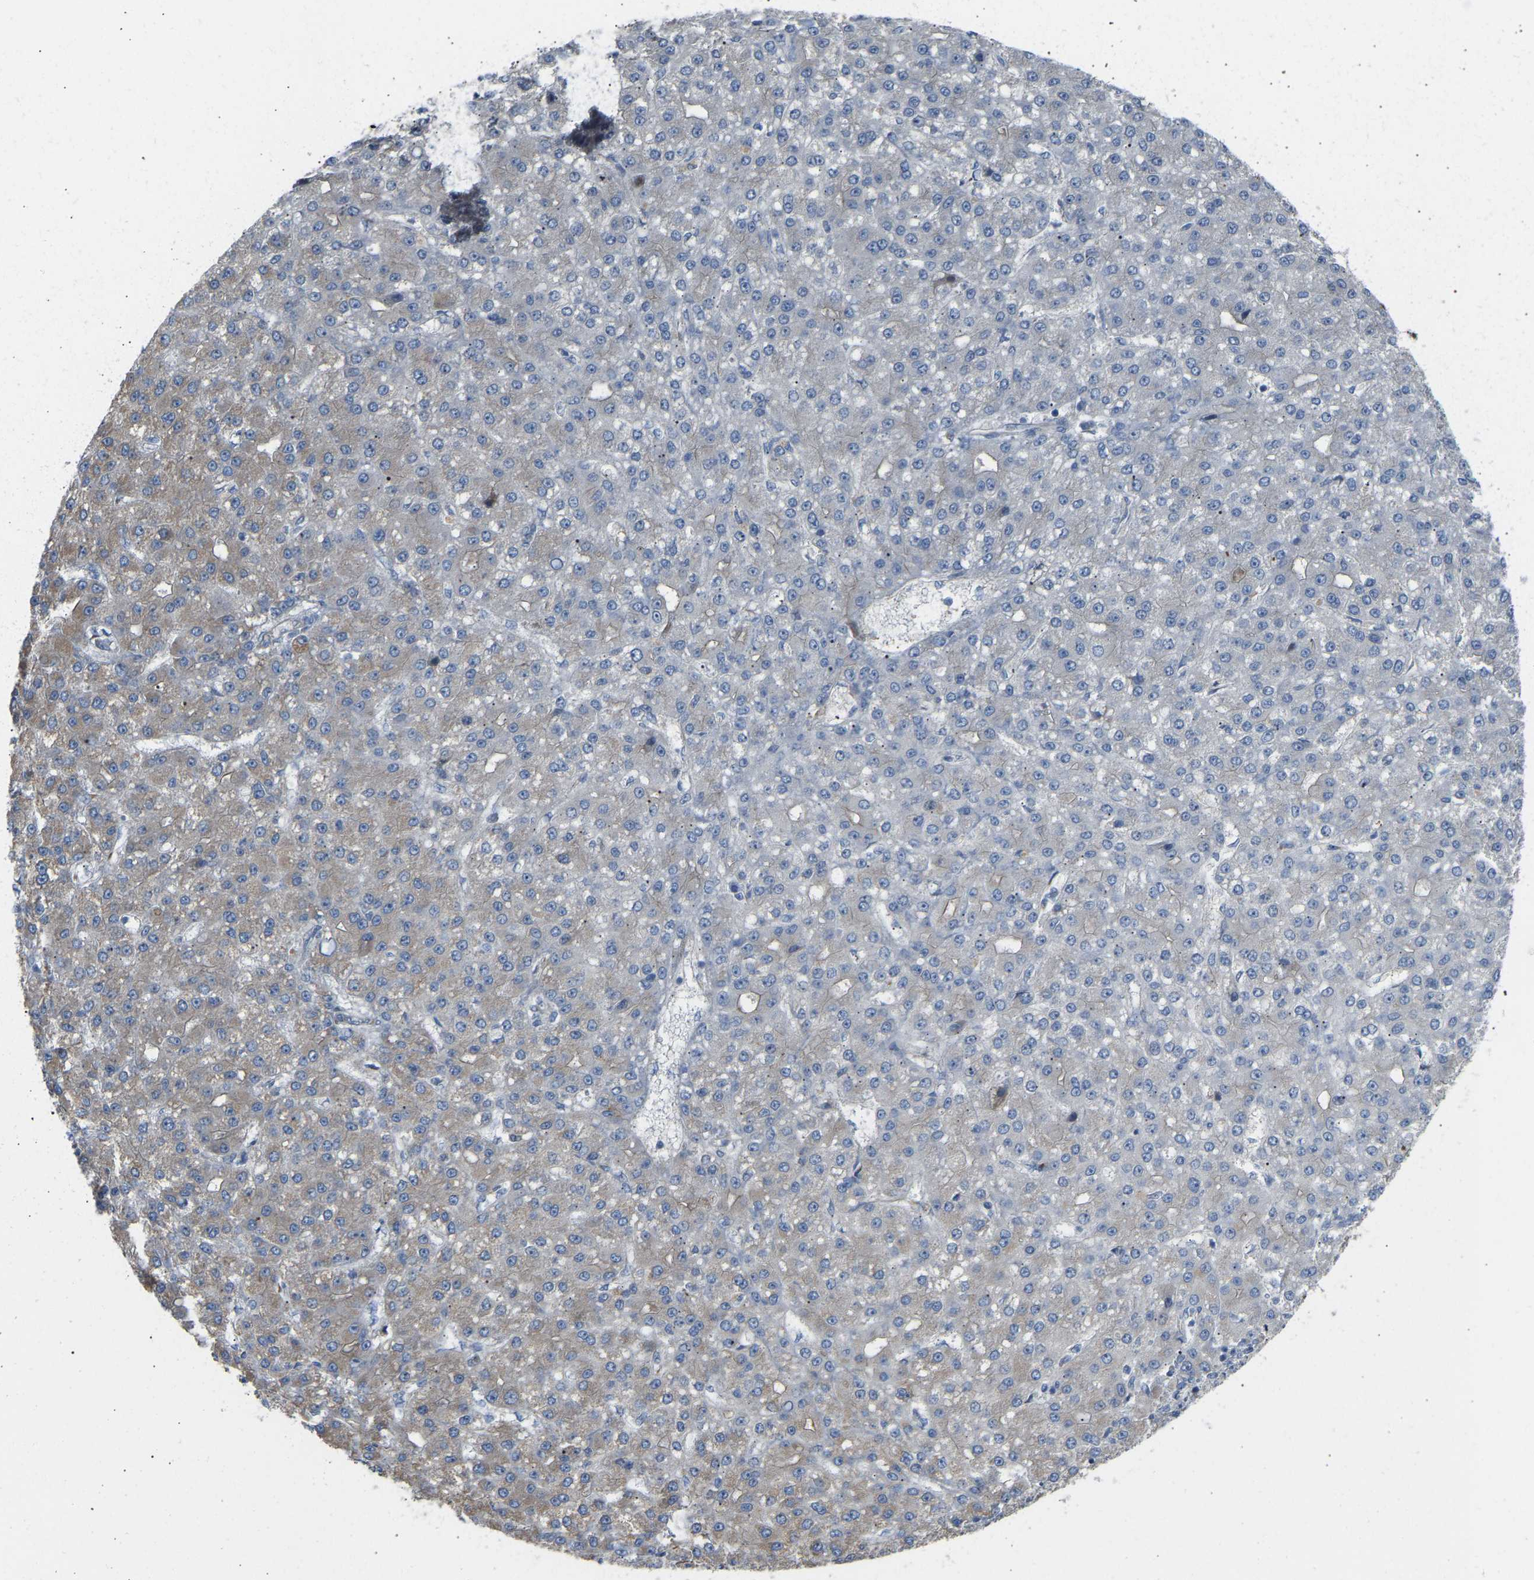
{"staining": {"intensity": "weak", "quantity": "<25%", "location": "cytoplasmic/membranous"}, "tissue": "liver cancer", "cell_type": "Tumor cells", "image_type": "cancer", "snomed": [{"axis": "morphology", "description": "Carcinoma, Hepatocellular, NOS"}, {"axis": "topography", "description": "Liver"}], "caption": "High power microscopy image of an immunohistochemistry photomicrograph of liver hepatocellular carcinoma, revealing no significant expression in tumor cells.", "gene": "YIPF2", "patient": {"sex": "male", "age": 67}}